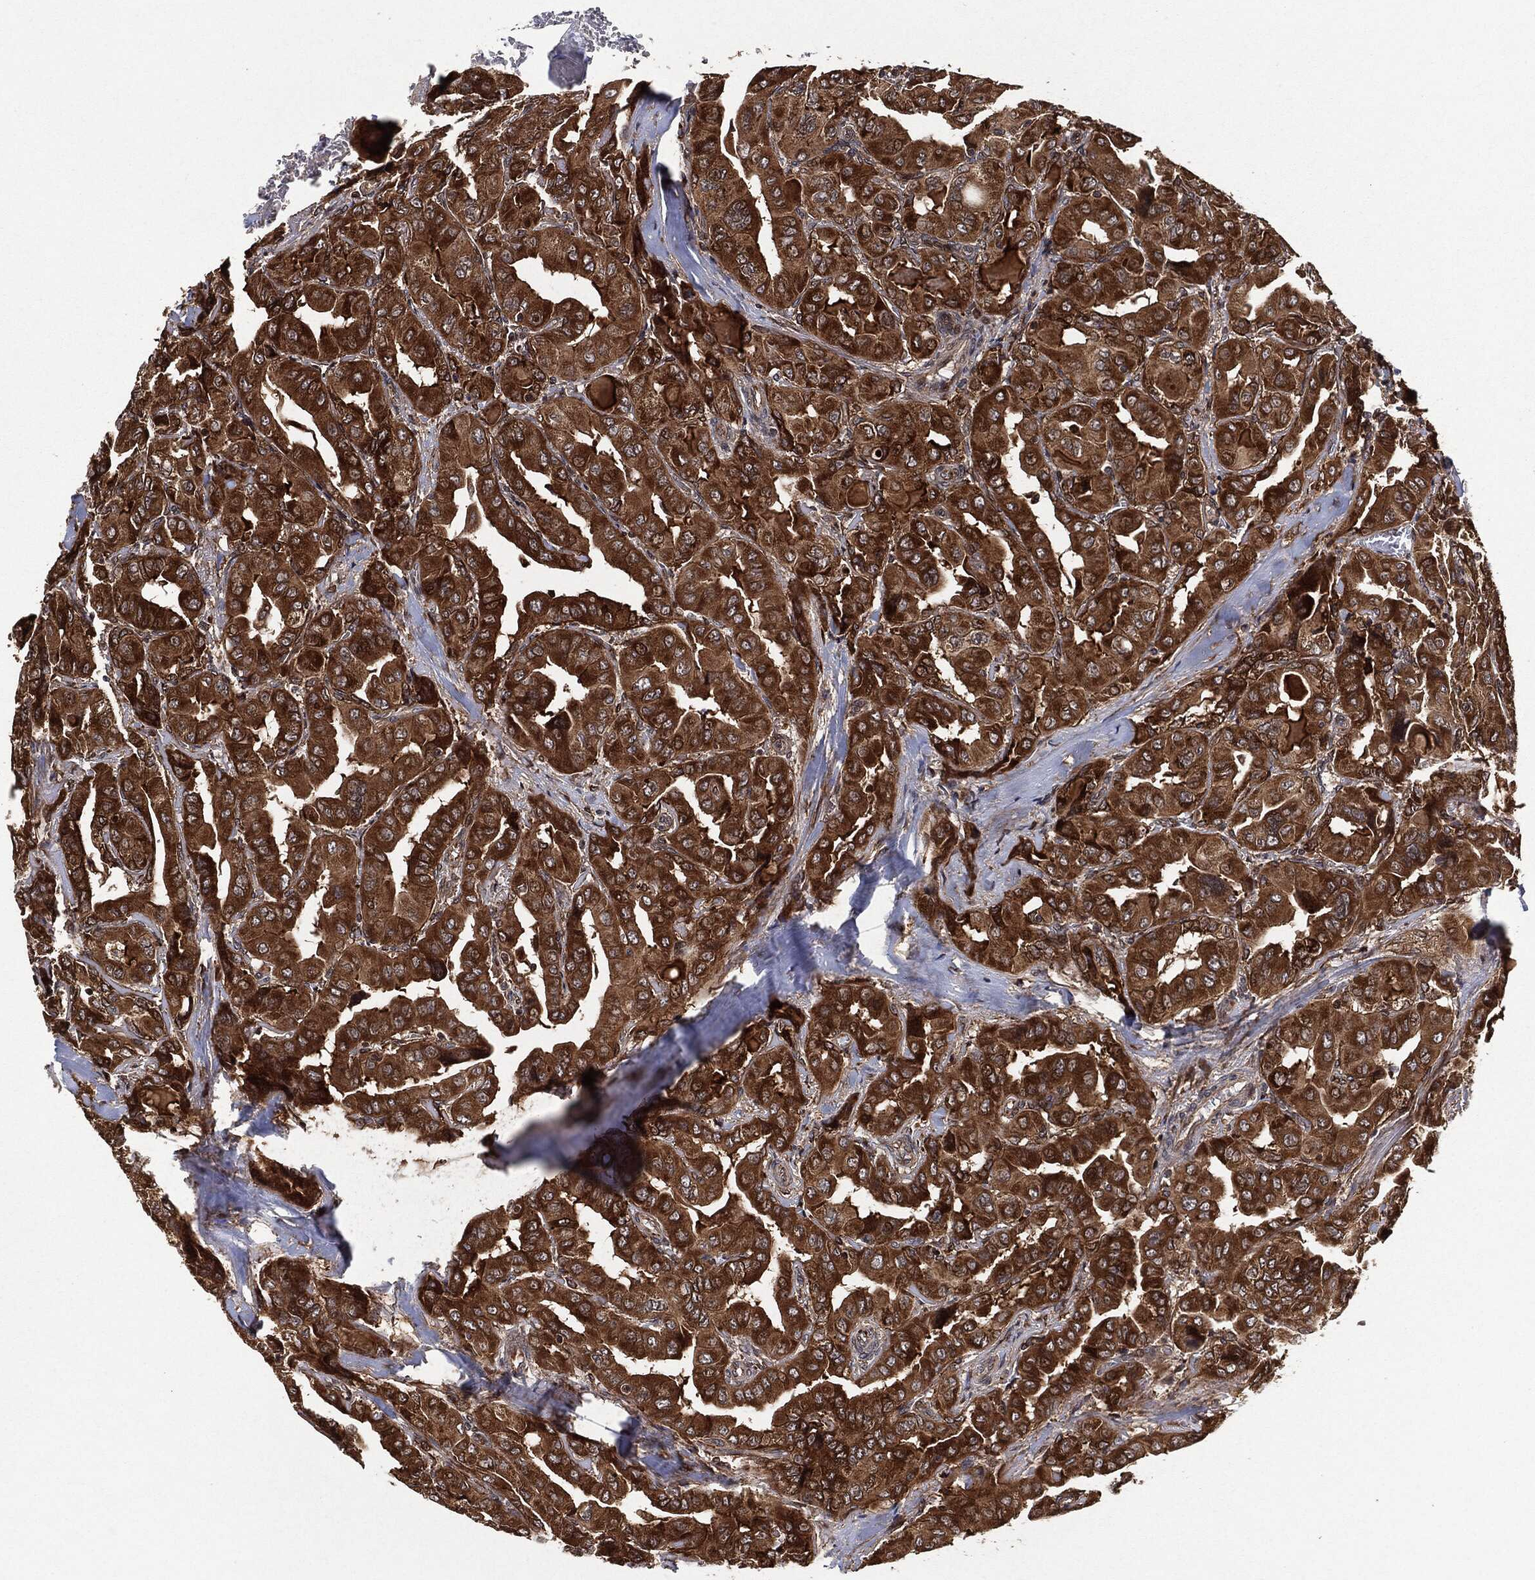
{"staining": {"intensity": "strong", "quantity": ">75%", "location": "cytoplasmic/membranous"}, "tissue": "thyroid cancer", "cell_type": "Tumor cells", "image_type": "cancer", "snomed": [{"axis": "morphology", "description": "Normal tissue, NOS"}, {"axis": "morphology", "description": "Papillary adenocarcinoma, NOS"}, {"axis": "topography", "description": "Thyroid gland"}], "caption": "Thyroid cancer (papillary adenocarcinoma) stained with a brown dye displays strong cytoplasmic/membranous positive staining in about >75% of tumor cells.", "gene": "BCAR1", "patient": {"sex": "female", "age": 66}}